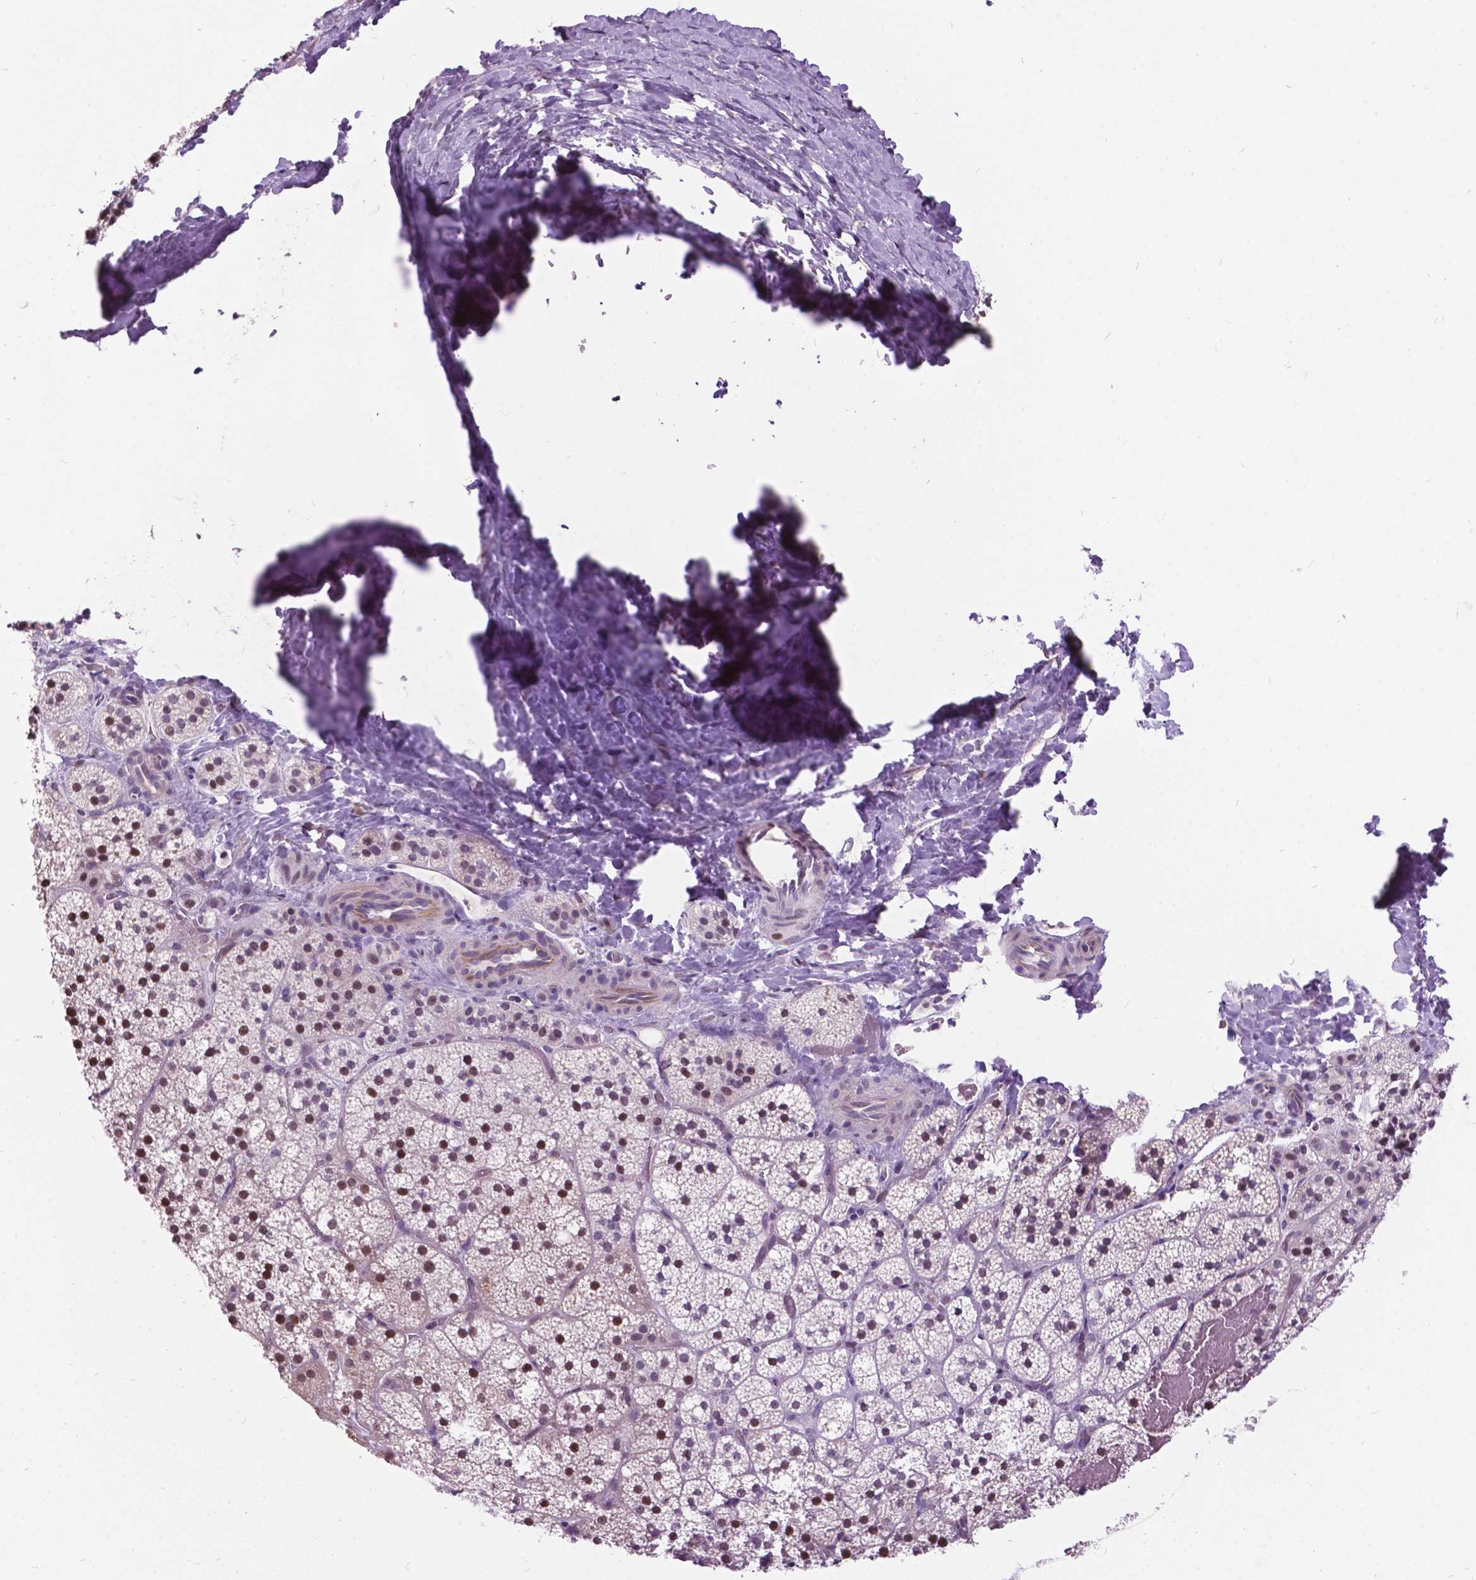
{"staining": {"intensity": "moderate", "quantity": "25%-75%", "location": "nuclear"}, "tissue": "adrenal gland", "cell_type": "Glandular cells", "image_type": "normal", "snomed": [{"axis": "morphology", "description": "Normal tissue, NOS"}, {"axis": "topography", "description": "Adrenal gland"}], "caption": "Moderate nuclear staining for a protein is seen in about 25%-75% of glandular cells of benign adrenal gland using IHC.", "gene": "DPF3", "patient": {"sex": "male", "age": 53}}